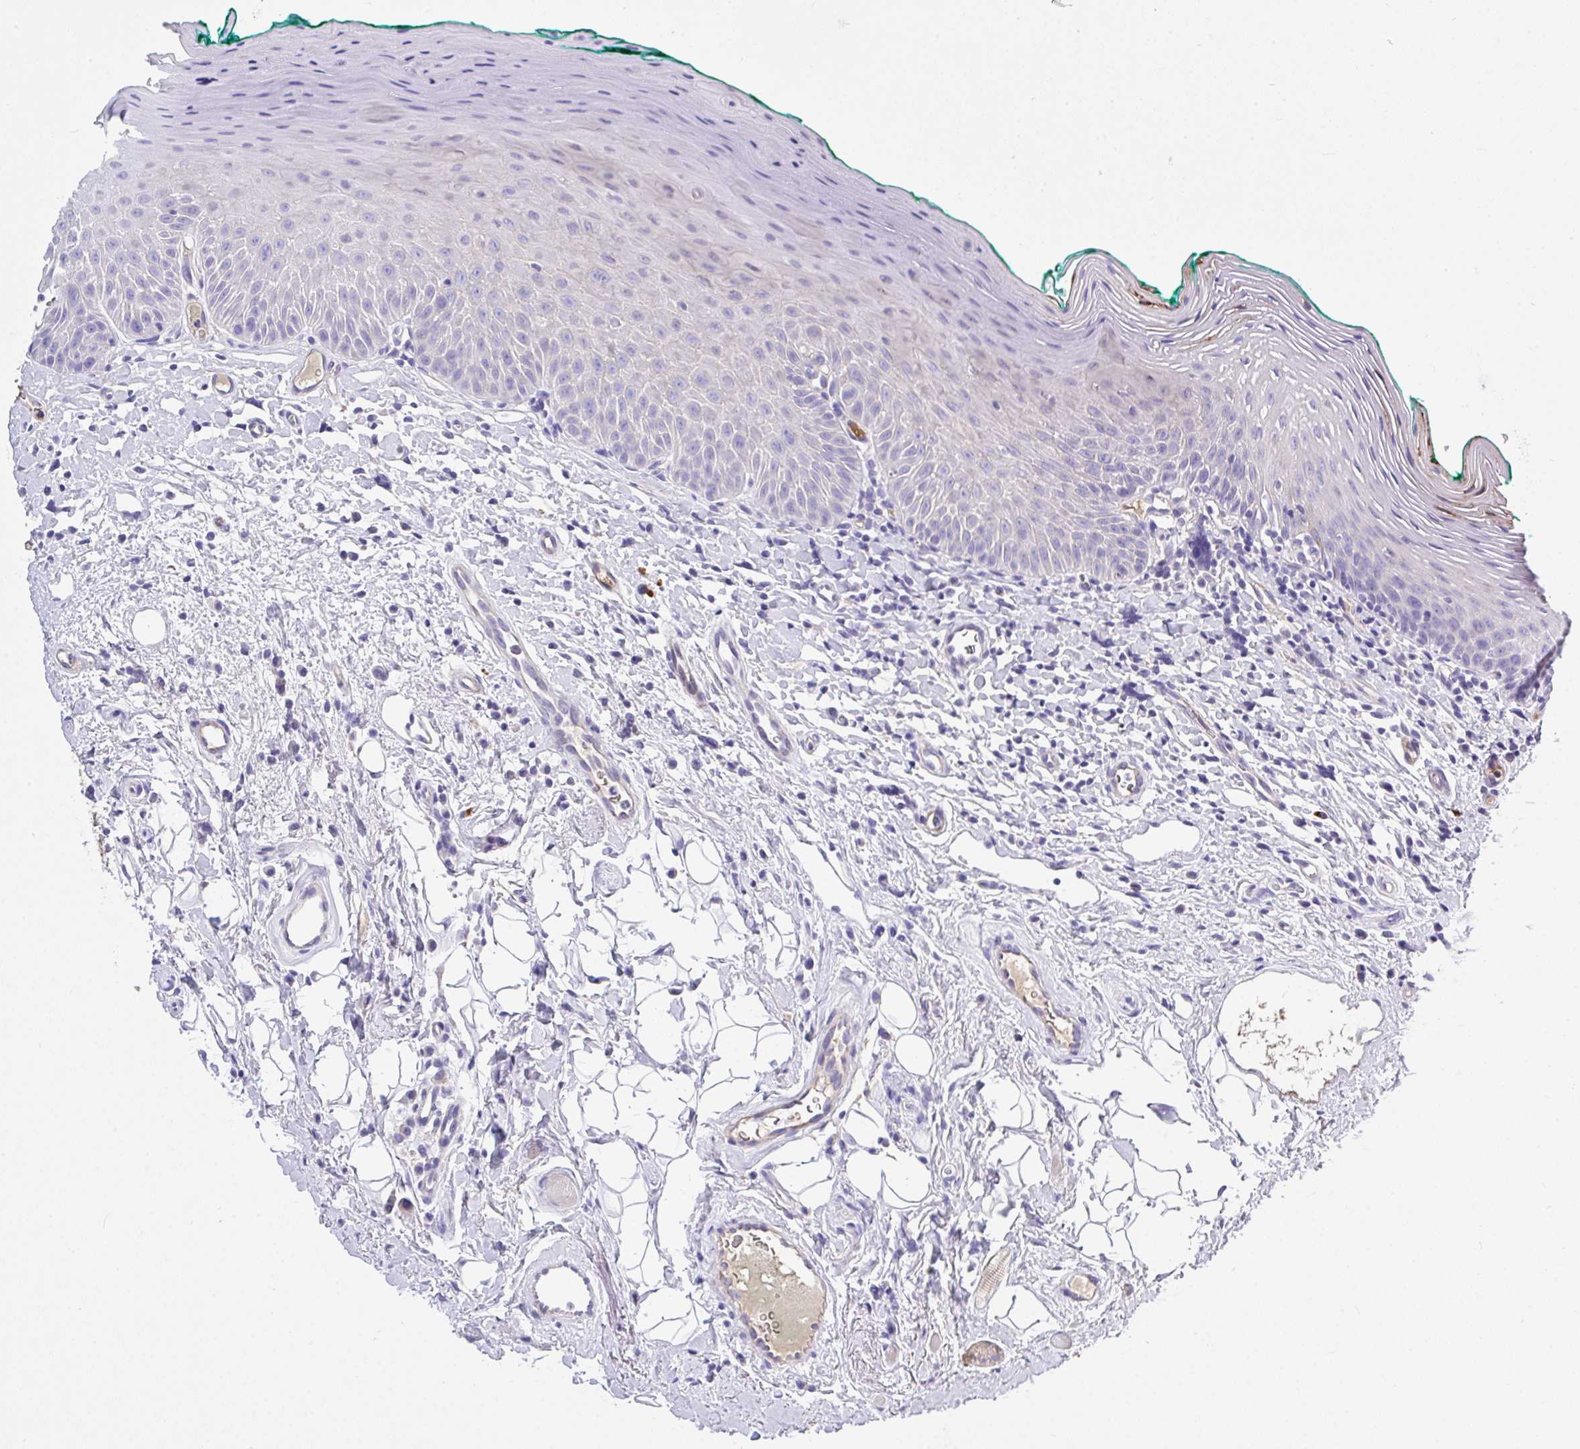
{"staining": {"intensity": "negative", "quantity": "none", "location": "none"}, "tissue": "oral mucosa", "cell_type": "Squamous epithelial cells", "image_type": "normal", "snomed": [{"axis": "morphology", "description": "Normal tissue, NOS"}, {"axis": "topography", "description": "Oral tissue"}, {"axis": "topography", "description": "Tounge, NOS"}], "caption": "Human oral mucosa stained for a protein using immunohistochemistry displays no expression in squamous epithelial cells.", "gene": "ZNF813", "patient": {"sex": "male", "age": 83}}